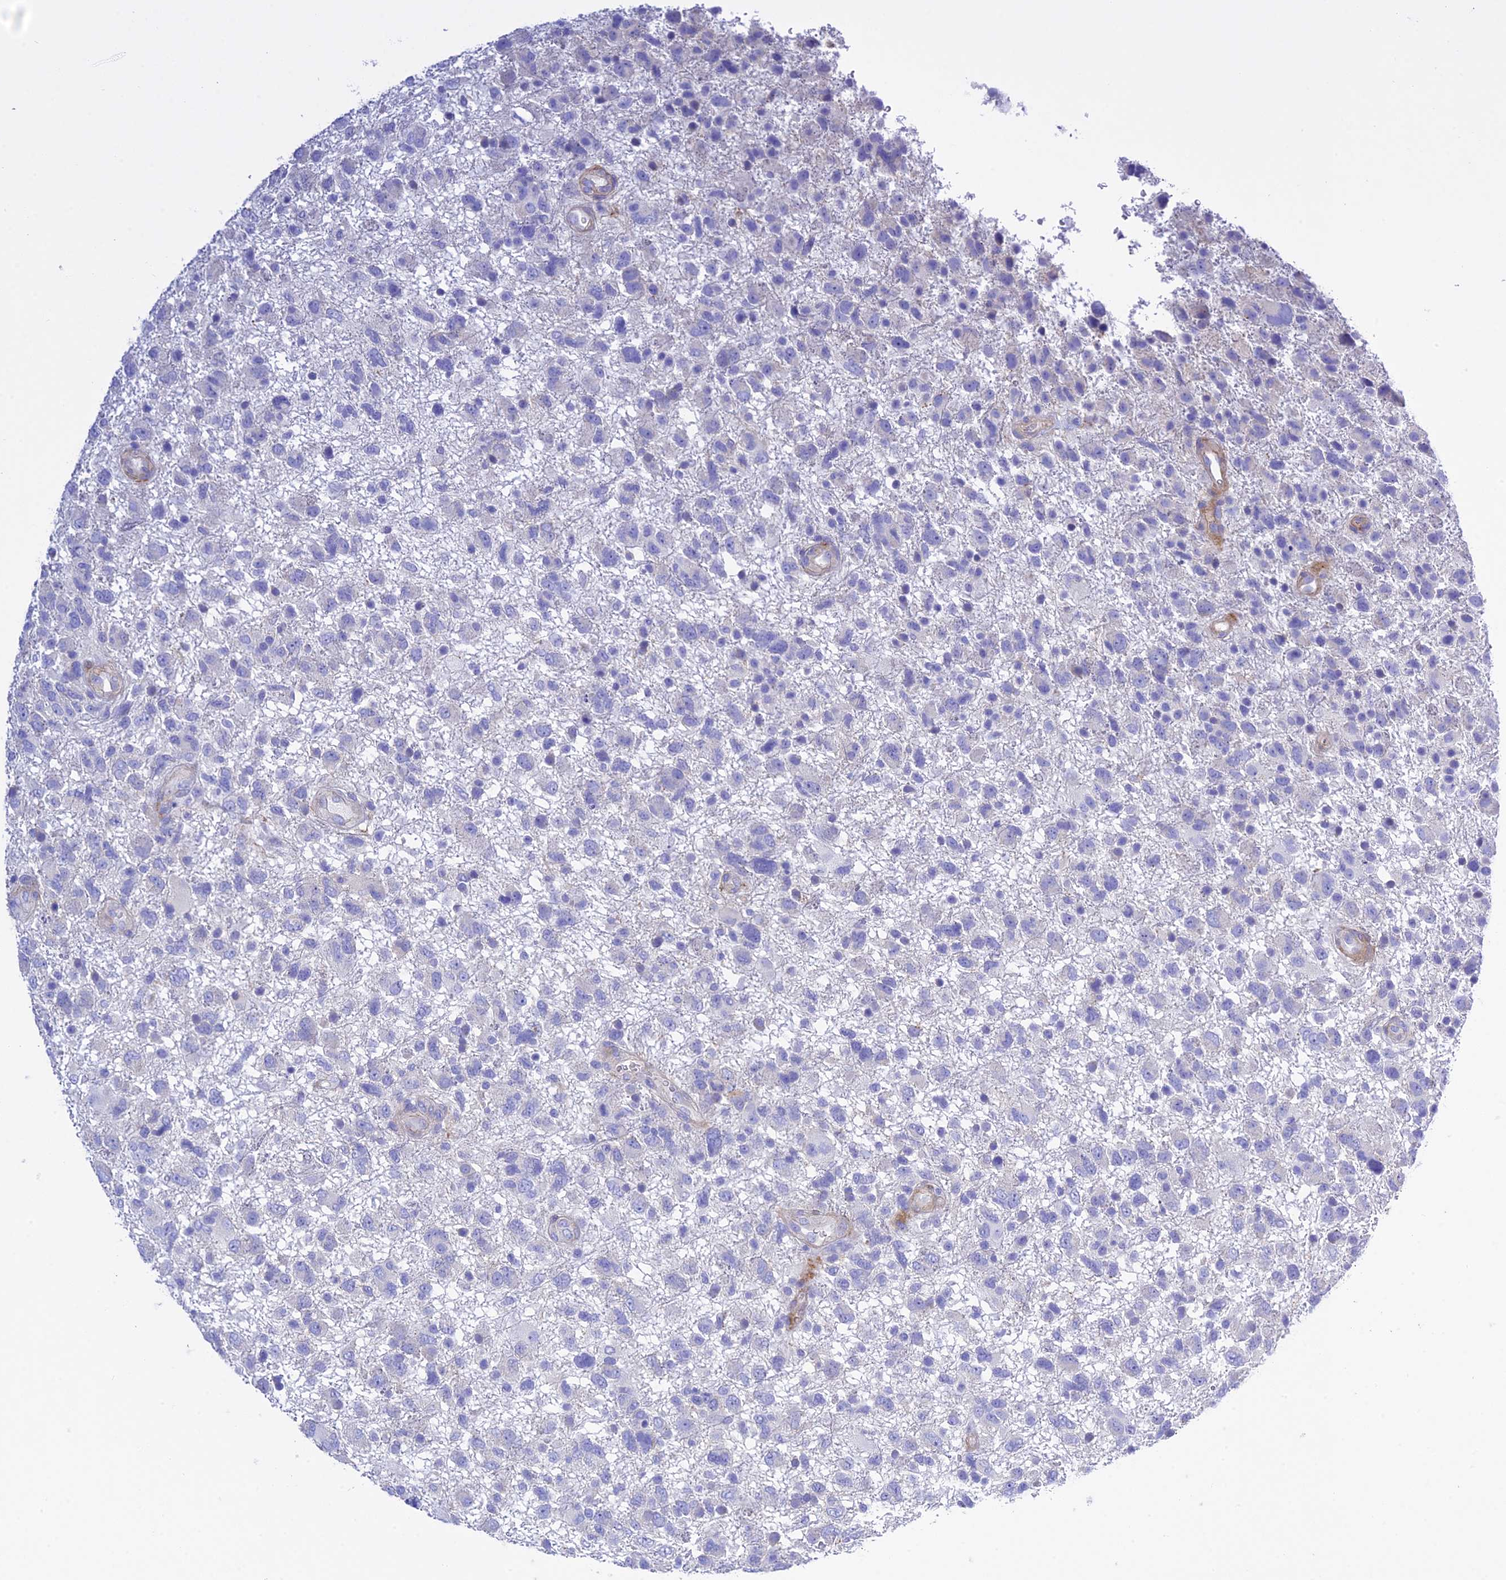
{"staining": {"intensity": "negative", "quantity": "none", "location": "none"}, "tissue": "glioma", "cell_type": "Tumor cells", "image_type": "cancer", "snomed": [{"axis": "morphology", "description": "Glioma, malignant, High grade"}, {"axis": "topography", "description": "Brain"}], "caption": "Tumor cells show no significant staining in malignant glioma (high-grade).", "gene": "FRA10AC1", "patient": {"sex": "male", "age": 61}}